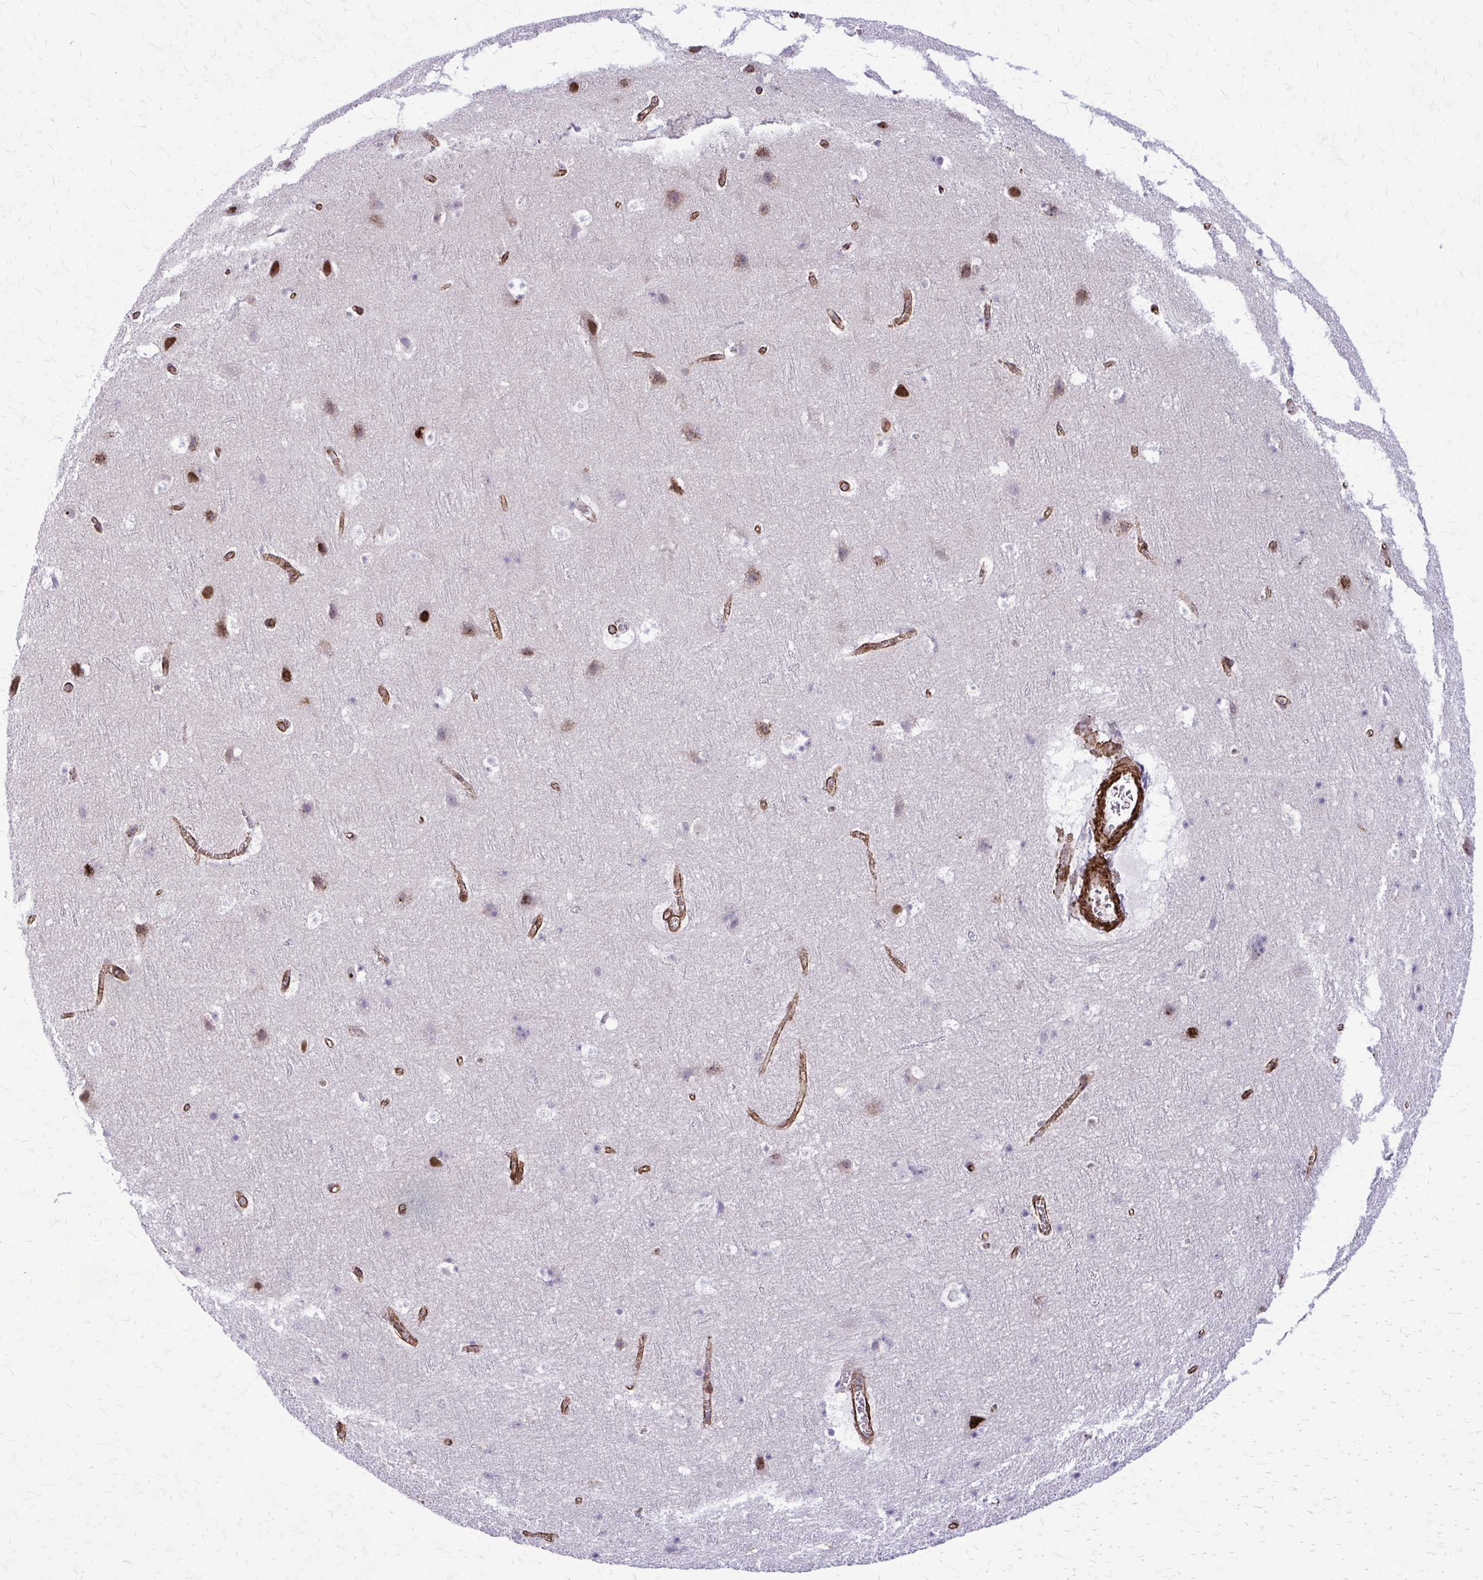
{"staining": {"intensity": "strong", "quantity": ">75%", "location": "cytoplasmic/membranous"}, "tissue": "cerebral cortex", "cell_type": "Endothelial cells", "image_type": "normal", "snomed": [{"axis": "morphology", "description": "Normal tissue, NOS"}, {"axis": "topography", "description": "Cerebral cortex"}], "caption": "Strong cytoplasmic/membranous protein staining is appreciated in approximately >75% of endothelial cells in cerebral cortex.", "gene": "NRBF2", "patient": {"sex": "female", "age": 42}}